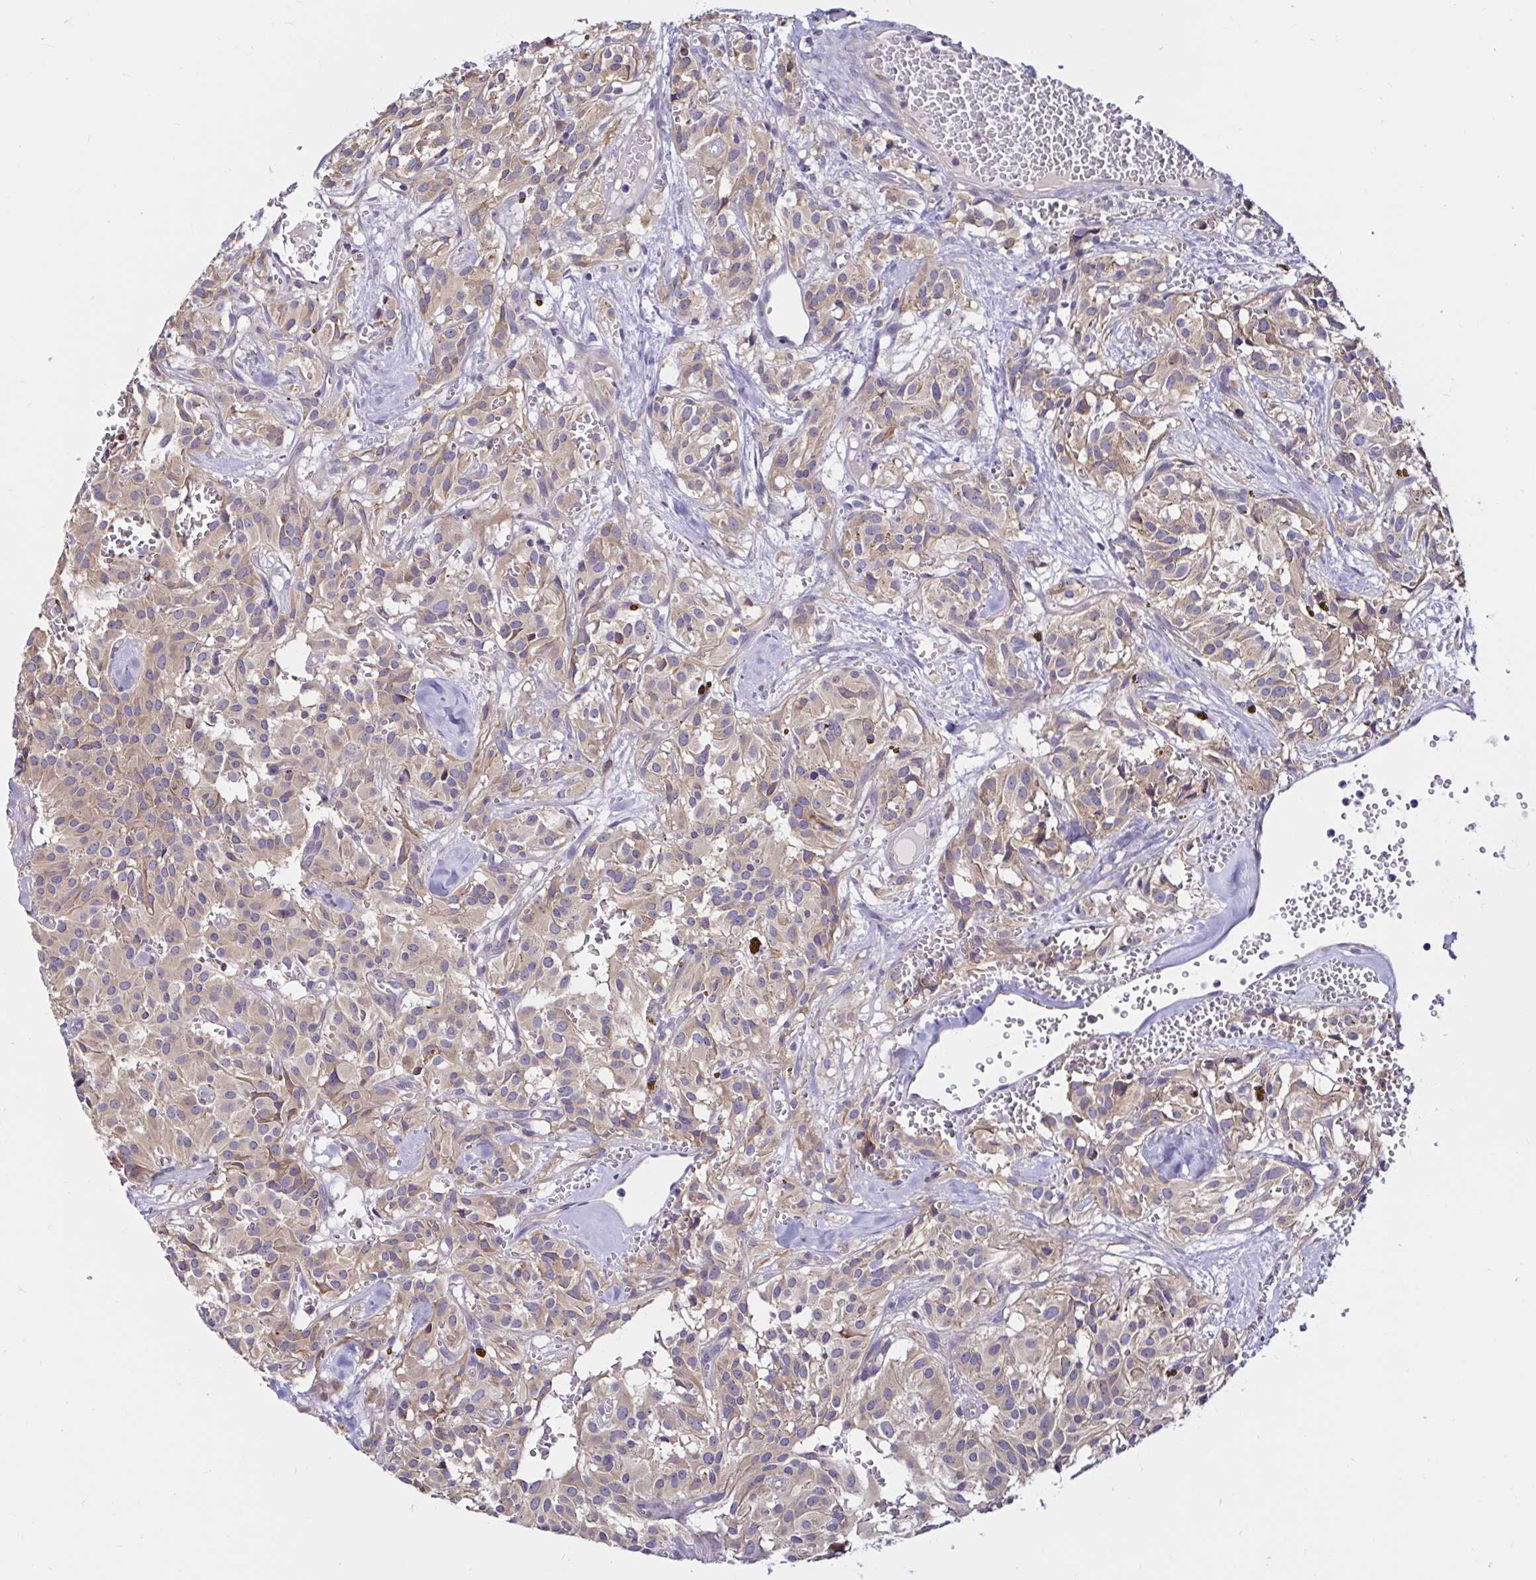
{"staining": {"intensity": "weak", "quantity": ">75%", "location": "cytoplasmic/membranous"}, "tissue": "glioma", "cell_type": "Tumor cells", "image_type": "cancer", "snomed": [{"axis": "morphology", "description": "Glioma, malignant, Low grade"}, {"axis": "topography", "description": "Brain"}], "caption": "Protein staining reveals weak cytoplasmic/membranous positivity in about >75% of tumor cells in glioma.", "gene": "VSIG2", "patient": {"sex": "male", "age": 42}}